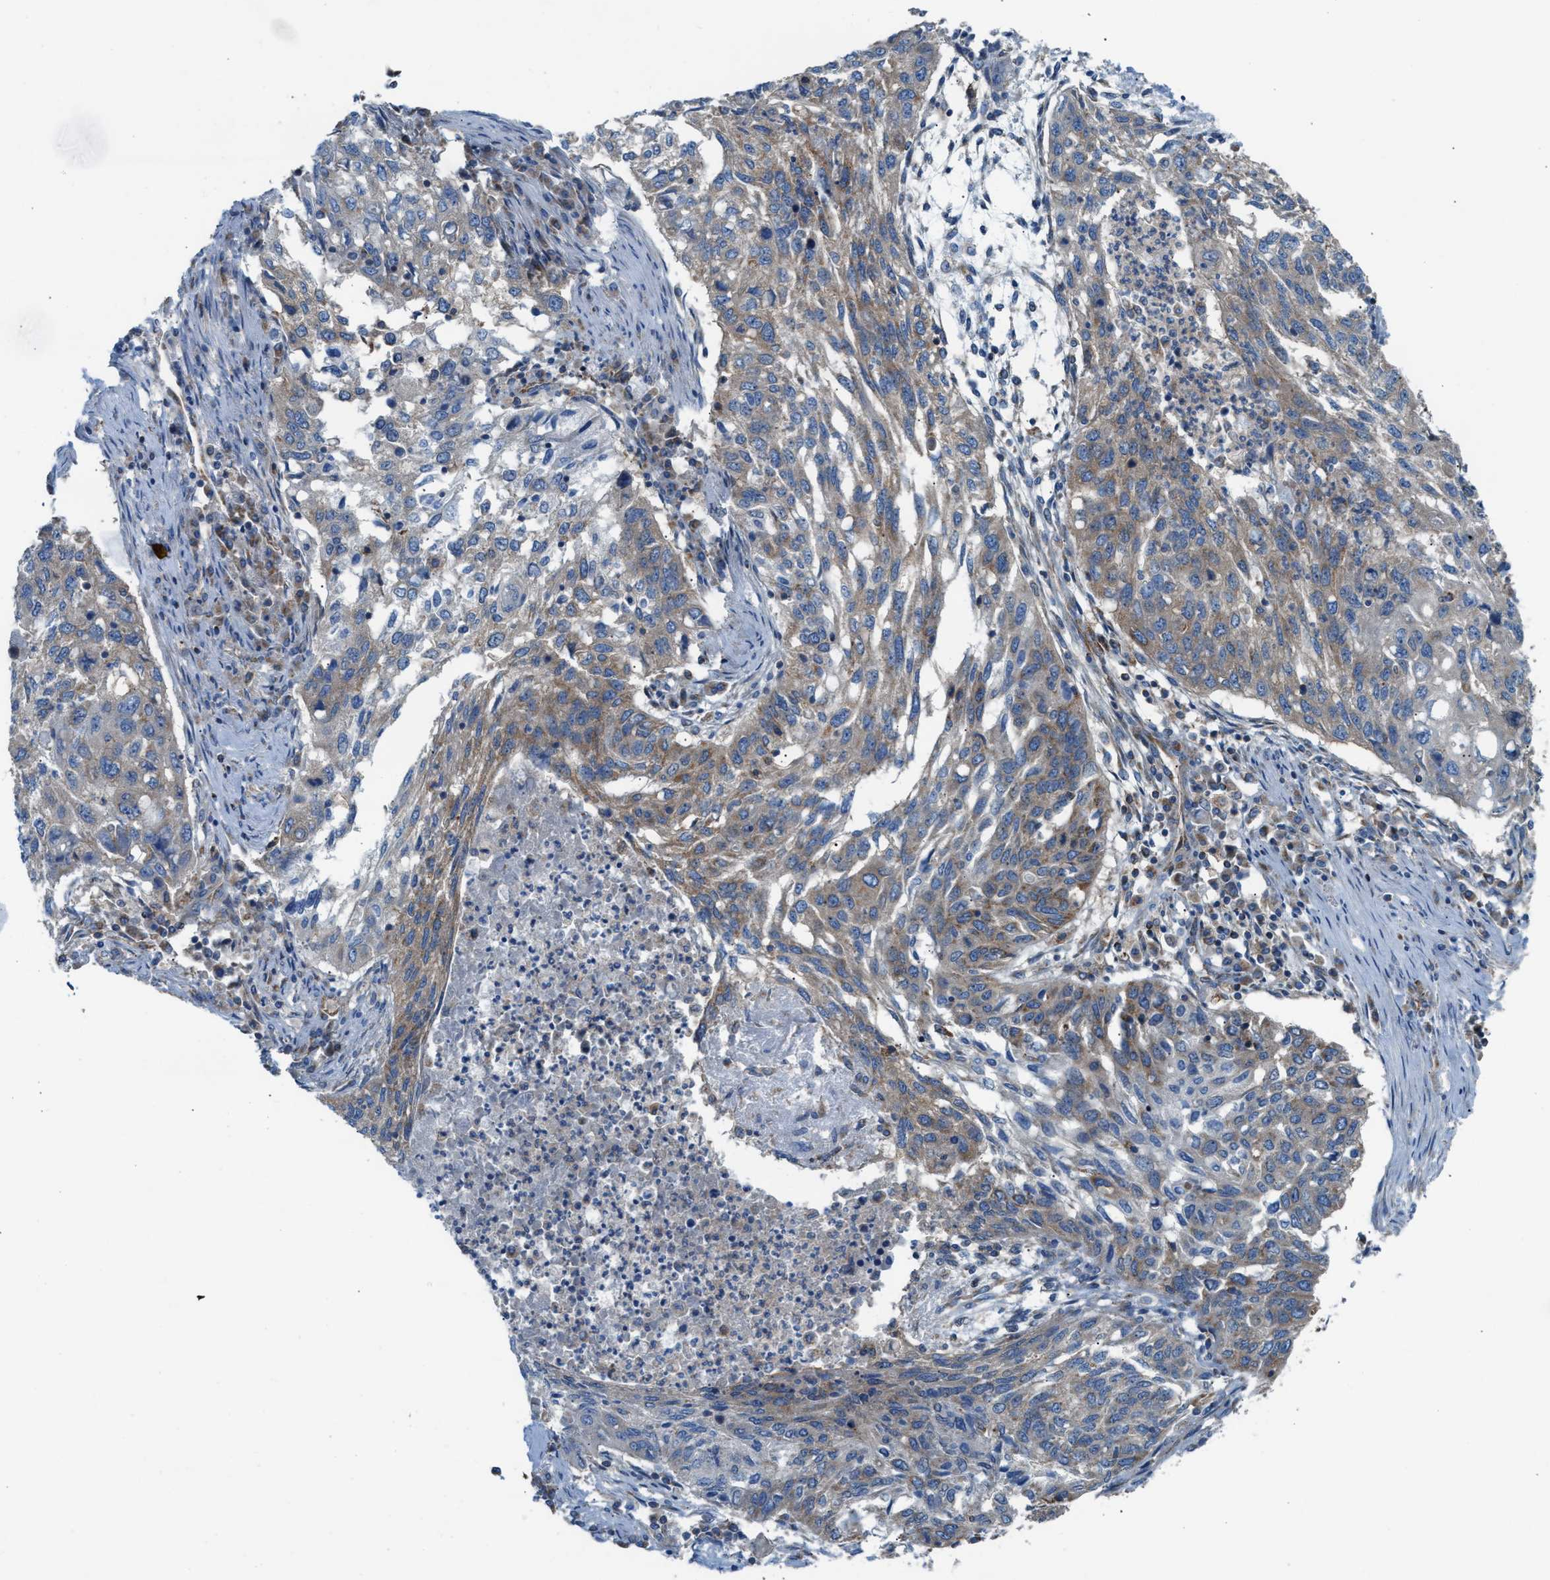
{"staining": {"intensity": "weak", "quantity": ">75%", "location": "cytoplasmic/membranous"}, "tissue": "lung cancer", "cell_type": "Tumor cells", "image_type": "cancer", "snomed": [{"axis": "morphology", "description": "Squamous cell carcinoma, NOS"}, {"axis": "topography", "description": "Lung"}], "caption": "Immunohistochemical staining of human lung squamous cell carcinoma reveals low levels of weak cytoplasmic/membranous staining in approximately >75% of tumor cells.", "gene": "TBC1D15", "patient": {"sex": "female", "age": 63}}